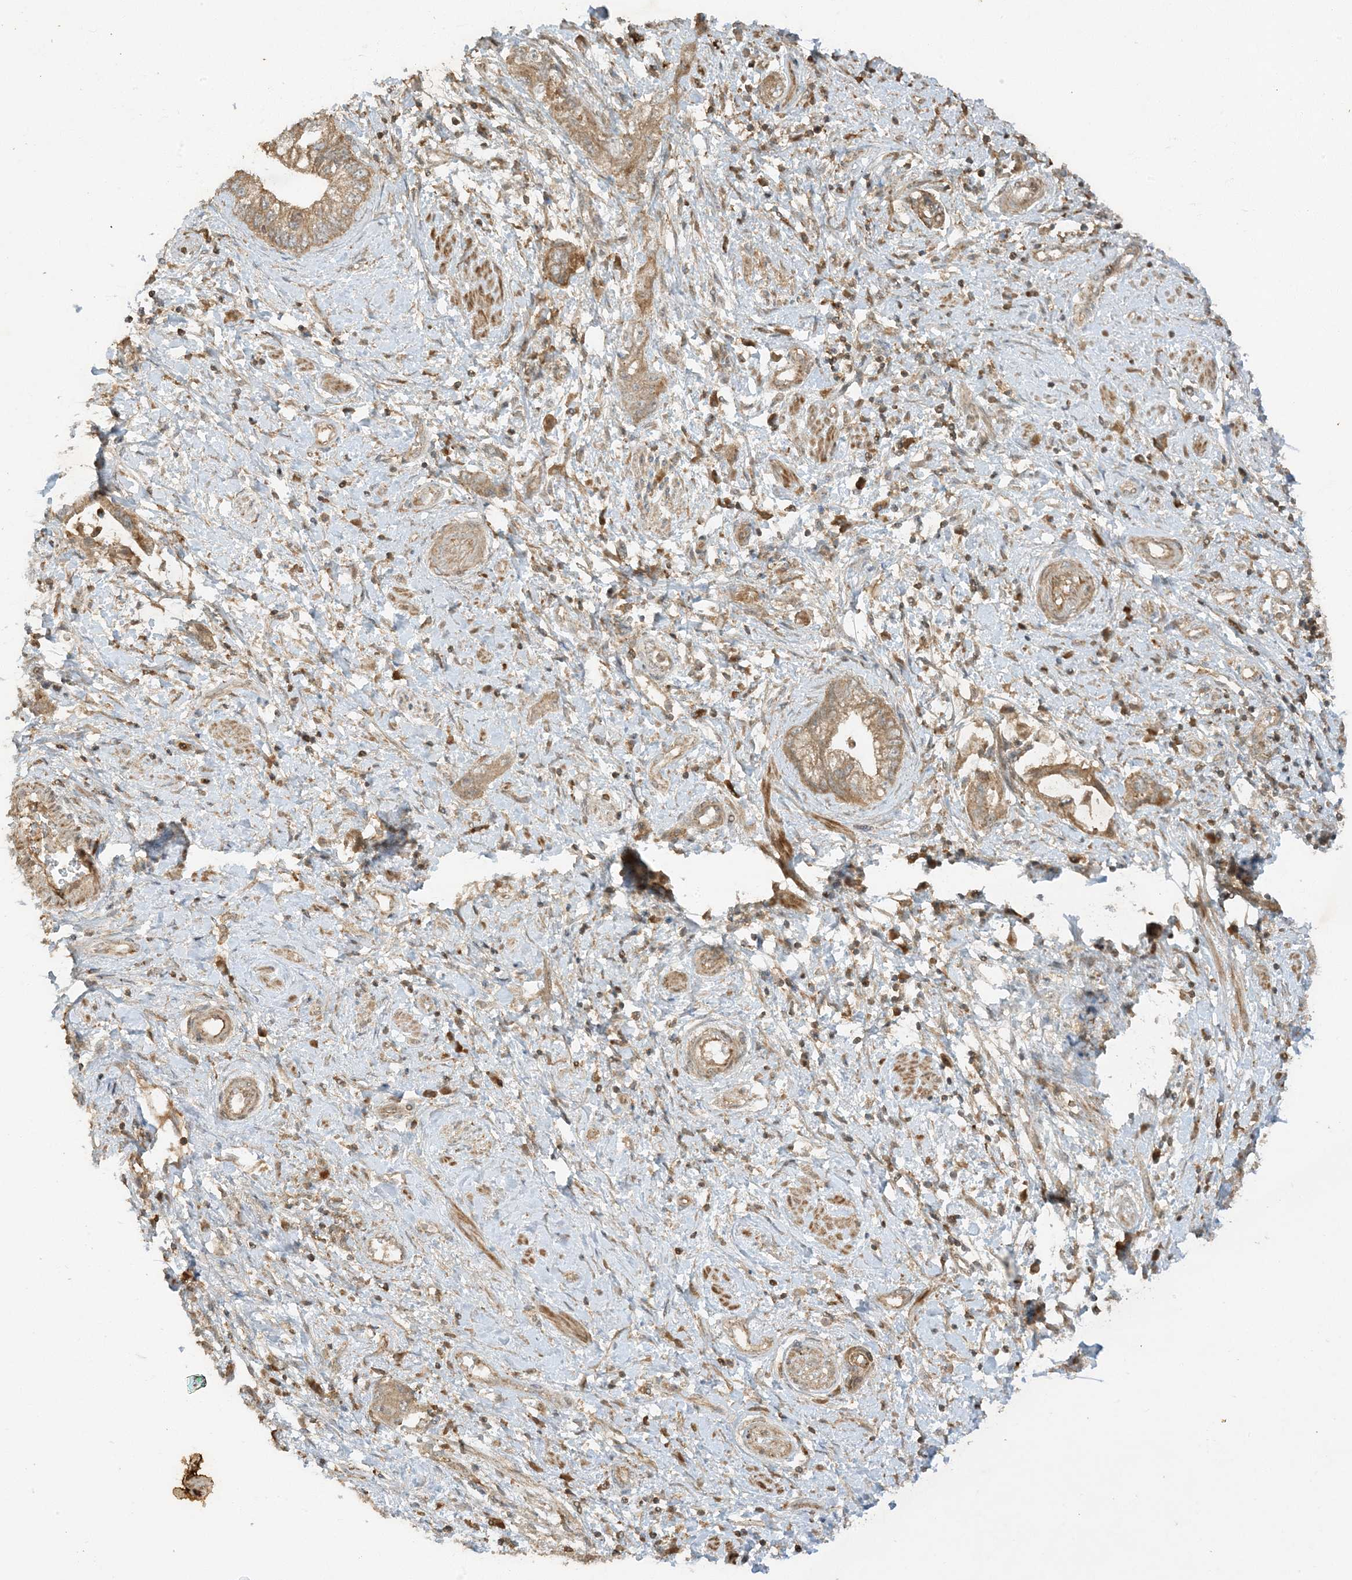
{"staining": {"intensity": "weak", "quantity": ">75%", "location": "cytoplasmic/membranous"}, "tissue": "pancreatic cancer", "cell_type": "Tumor cells", "image_type": "cancer", "snomed": [{"axis": "morphology", "description": "Adenocarcinoma, NOS"}, {"axis": "topography", "description": "Pancreas"}], "caption": "Immunohistochemistry of adenocarcinoma (pancreatic) displays low levels of weak cytoplasmic/membranous positivity in about >75% of tumor cells.", "gene": "XRN1", "patient": {"sex": "female", "age": 73}}